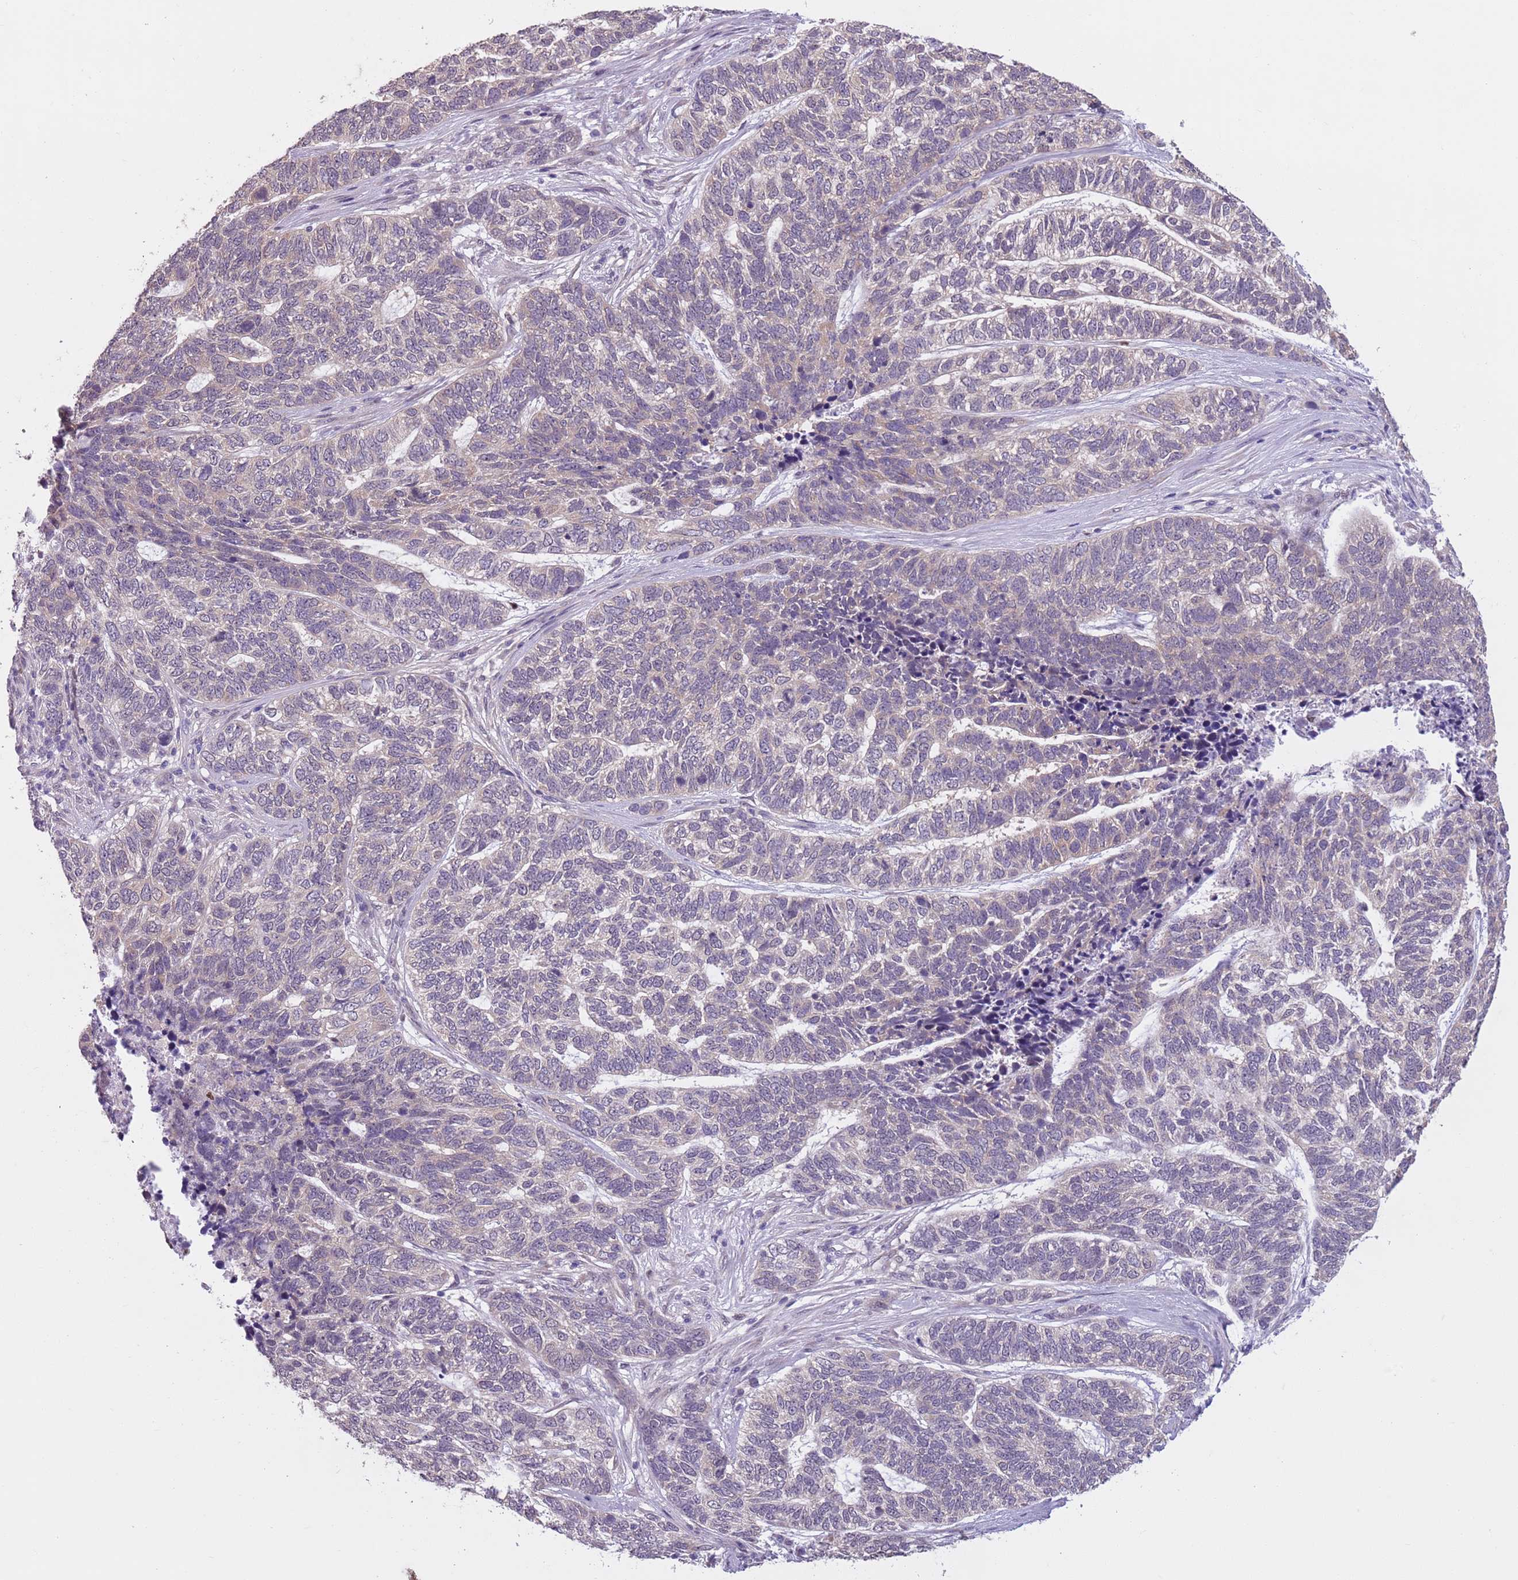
{"staining": {"intensity": "negative", "quantity": "none", "location": "none"}, "tissue": "skin cancer", "cell_type": "Tumor cells", "image_type": "cancer", "snomed": [{"axis": "morphology", "description": "Basal cell carcinoma"}, {"axis": "topography", "description": "Skin"}], "caption": "A high-resolution micrograph shows IHC staining of skin cancer (basal cell carcinoma), which shows no significant positivity in tumor cells.", "gene": "ADCY7", "patient": {"sex": "female", "age": 65}}